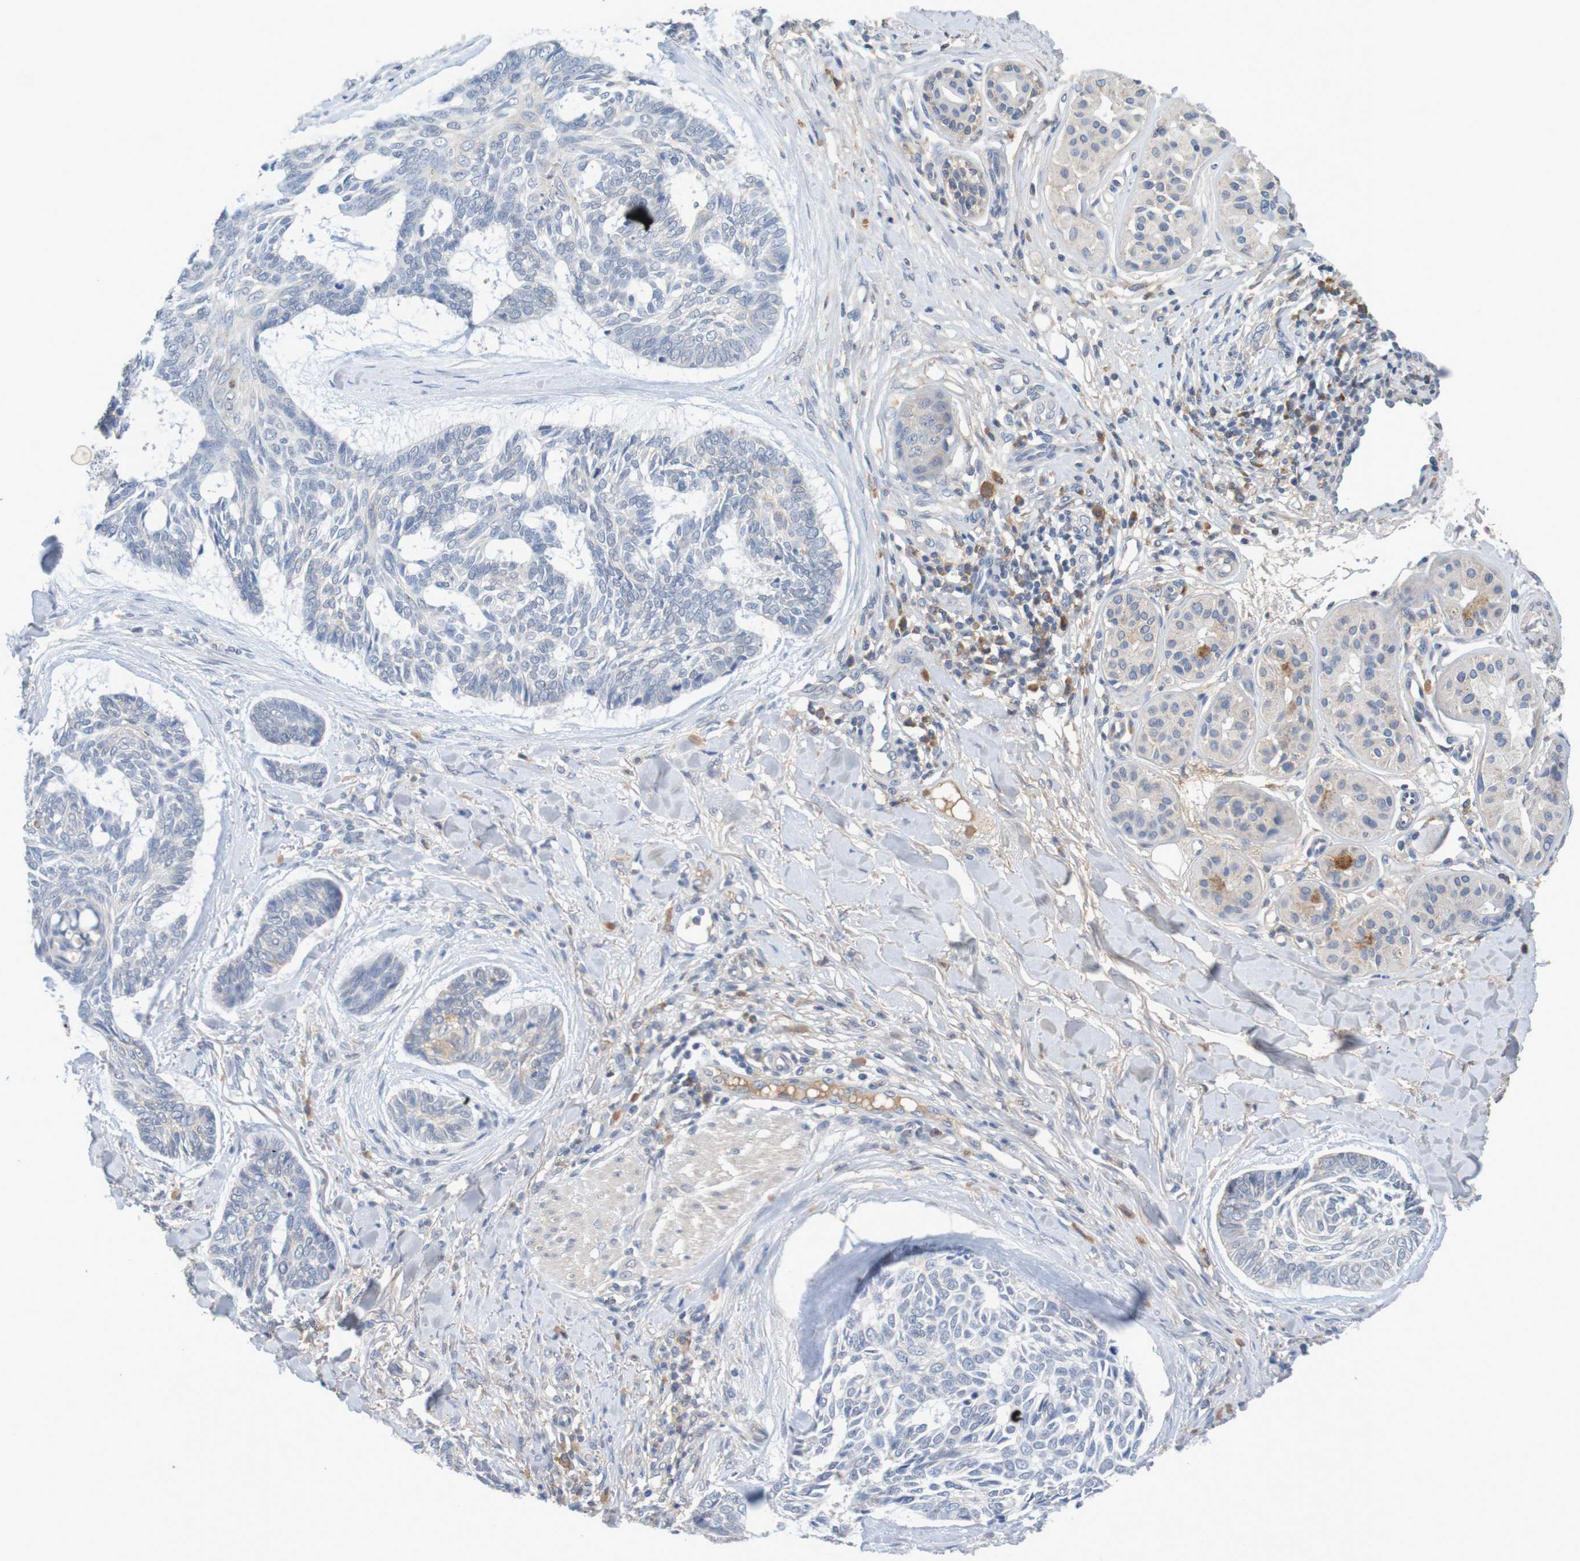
{"staining": {"intensity": "weak", "quantity": "<25%", "location": "cytoplasmic/membranous"}, "tissue": "skin cancer", "cell_type": "Tumor cells", "image_type": "cancer", "snomed": [{"axis": "morphology", "description": "Basal cell carcinoma"}, {"axis": "topography", "description": "Skin"}], "caption": "Skin basal cell carcinoma was stained to show a protein in brown. There is no significant expression in tumor cells. (Stains: DAB (3,3'-diaminobenzidine) immunohistochemistry with hematoxylin counter stain, Microscopy: brightfield microscopy at high magnification).", "gene": "LTA", "patient": {"sex": "male", "age": 43}}